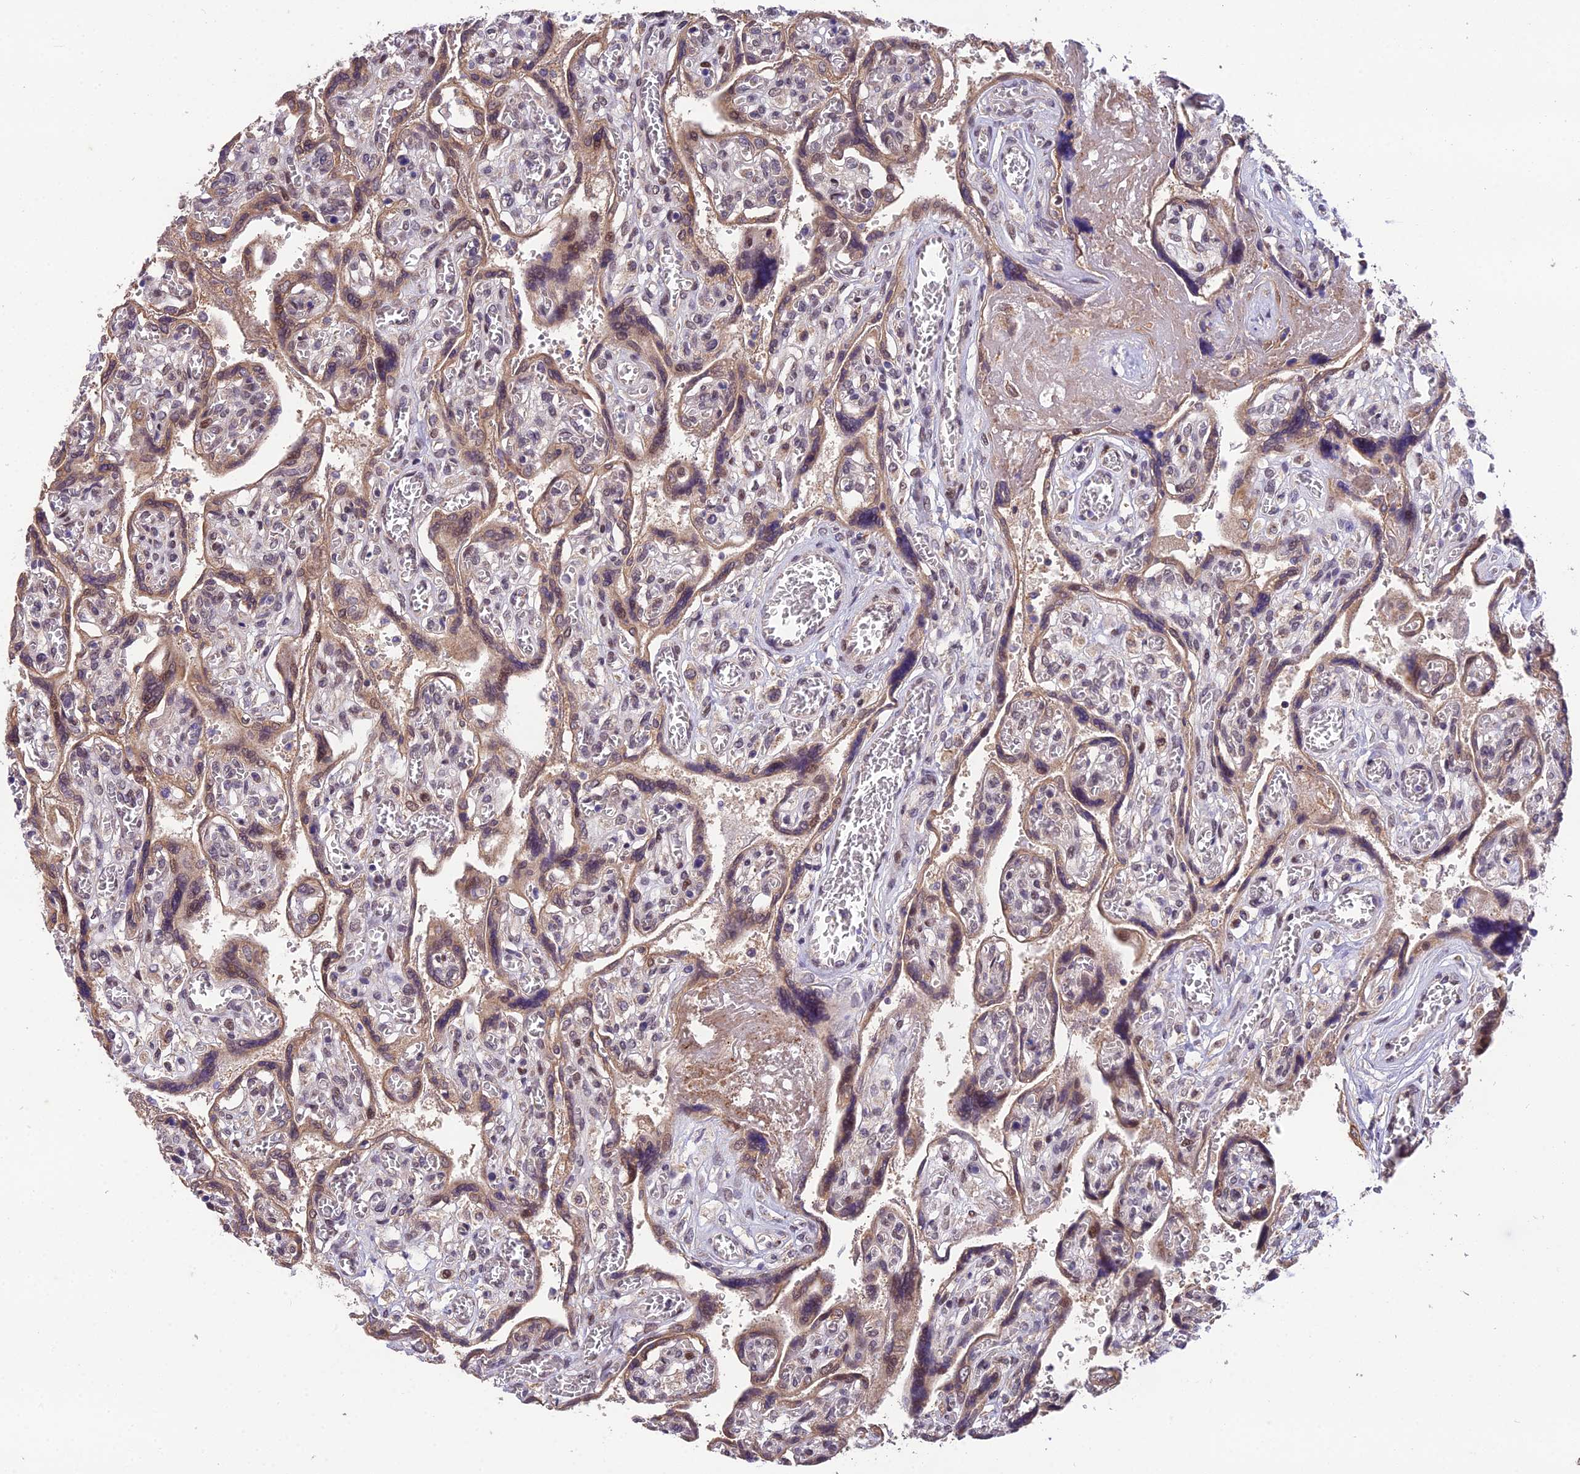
{"staining": {"intensity": "moderate", "quantity": ">75%", "location": "cytoplasmic/membranous,nuclear"}, "tissue": "placenta", "cell_type": "Decidual cells", "image_type": "normal", "snomed": [{"axis": "morphology", "description": "Normal tissue, NOS"}, {"axis": "topography", "description": "Placenta"}], "caption": "A brown stain highlights moderate cytoplasmic/membranous,nuclear positivity of a protein in decidual cells of unremarkable placenta. The protein of interest is stained brown, and the nuclei are stained in blue (DAB (3,3'-diaminobenzidine) IHC with brightfield microscopy, high magnification).", "gene": "CYP2R1", "patient": {"sex": "female", "age": 39}}